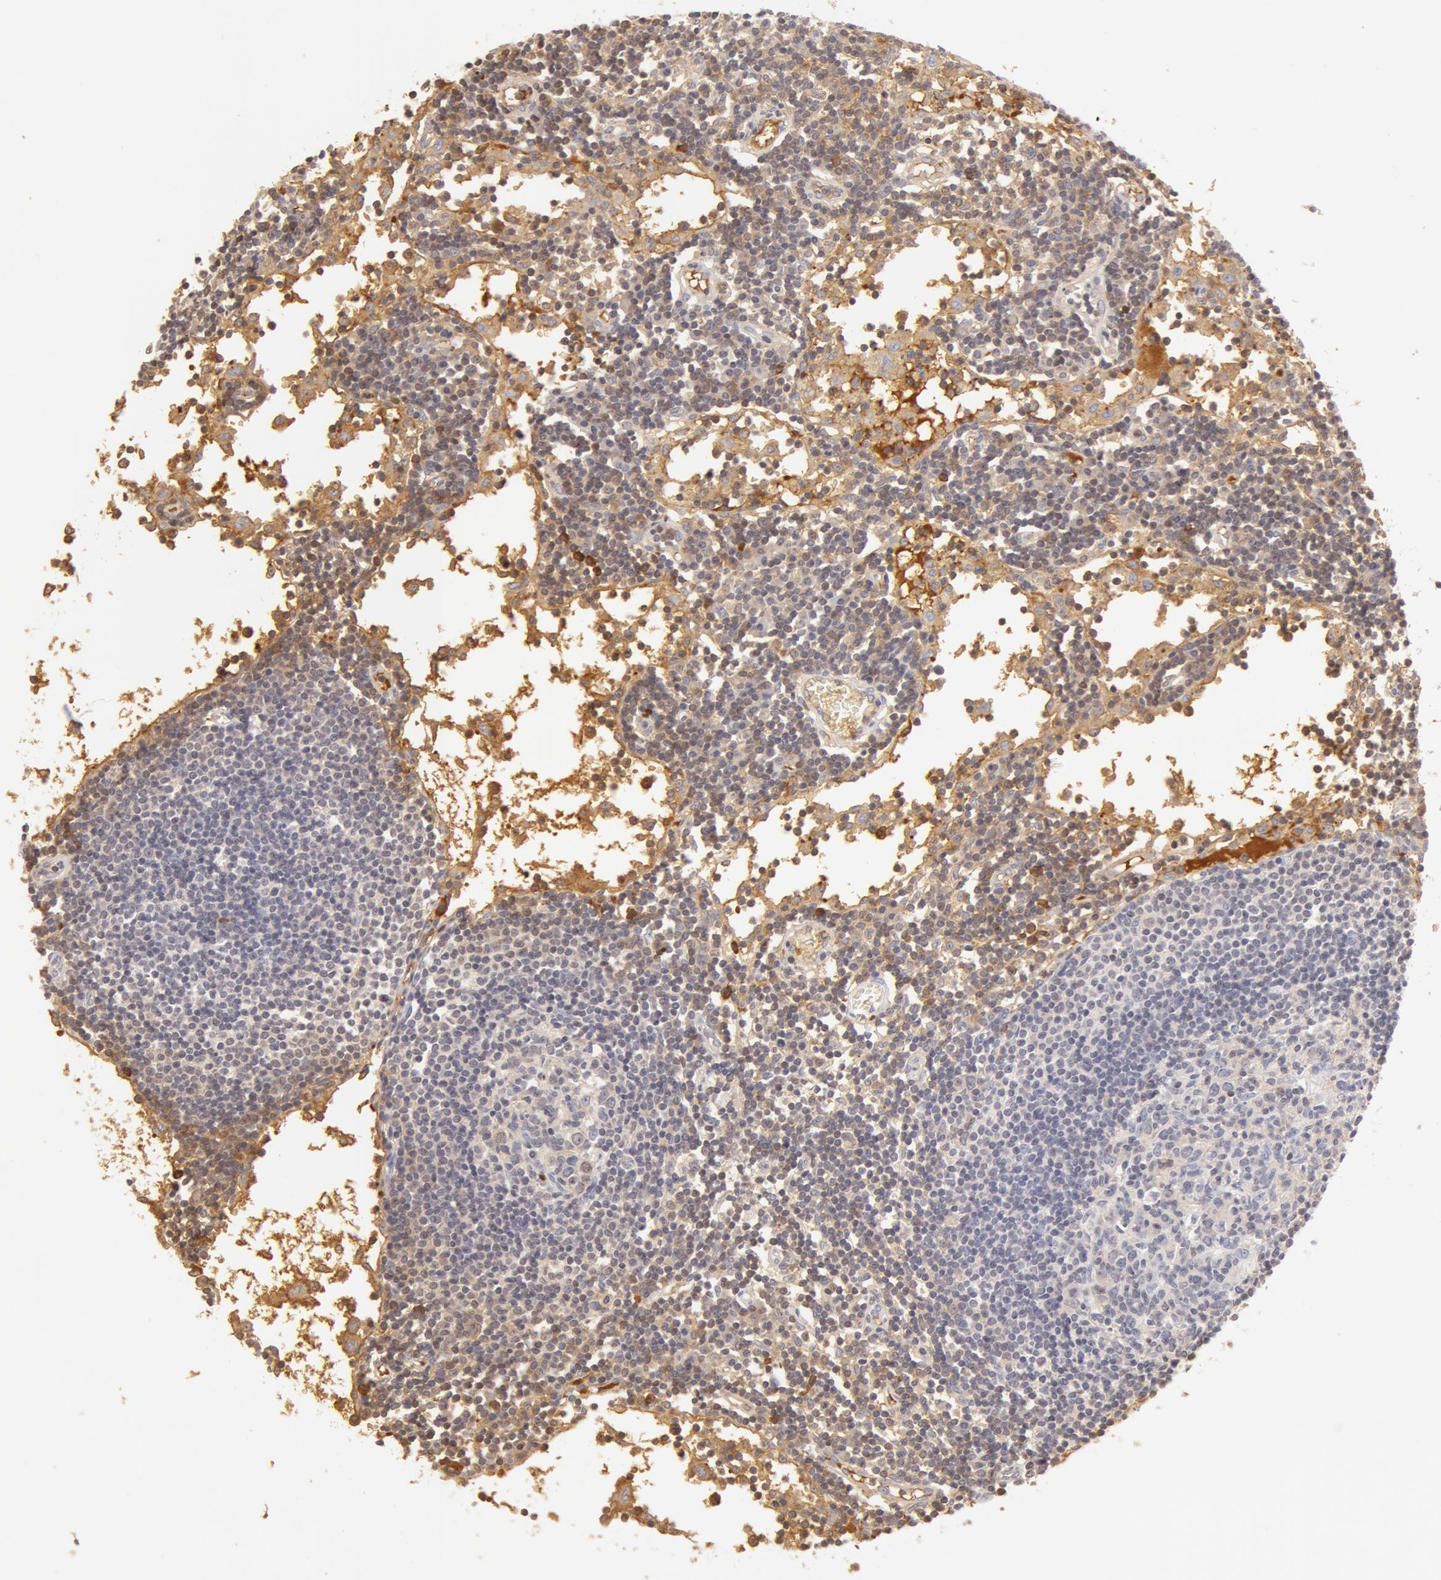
{"staining": {"intensity": "negative", "quantity": "none", "location": "none"}, "tissue": "lymph node", "cell_type": "Germinal center cells", "image_type": "normal", "snomed": [{"axis": "morphology", "description": "Normal tissue, NOS"}, {"axis": "topography", "description": "Lymph node"}], "caption": "Immunohistochemistry (IHC) histopathology image of benign human lymph node stained for a protein (brown), which exhibits no positivity in germinal center cells.", "gene": "GC", "patient": {"sex": "female", "age": 55}}